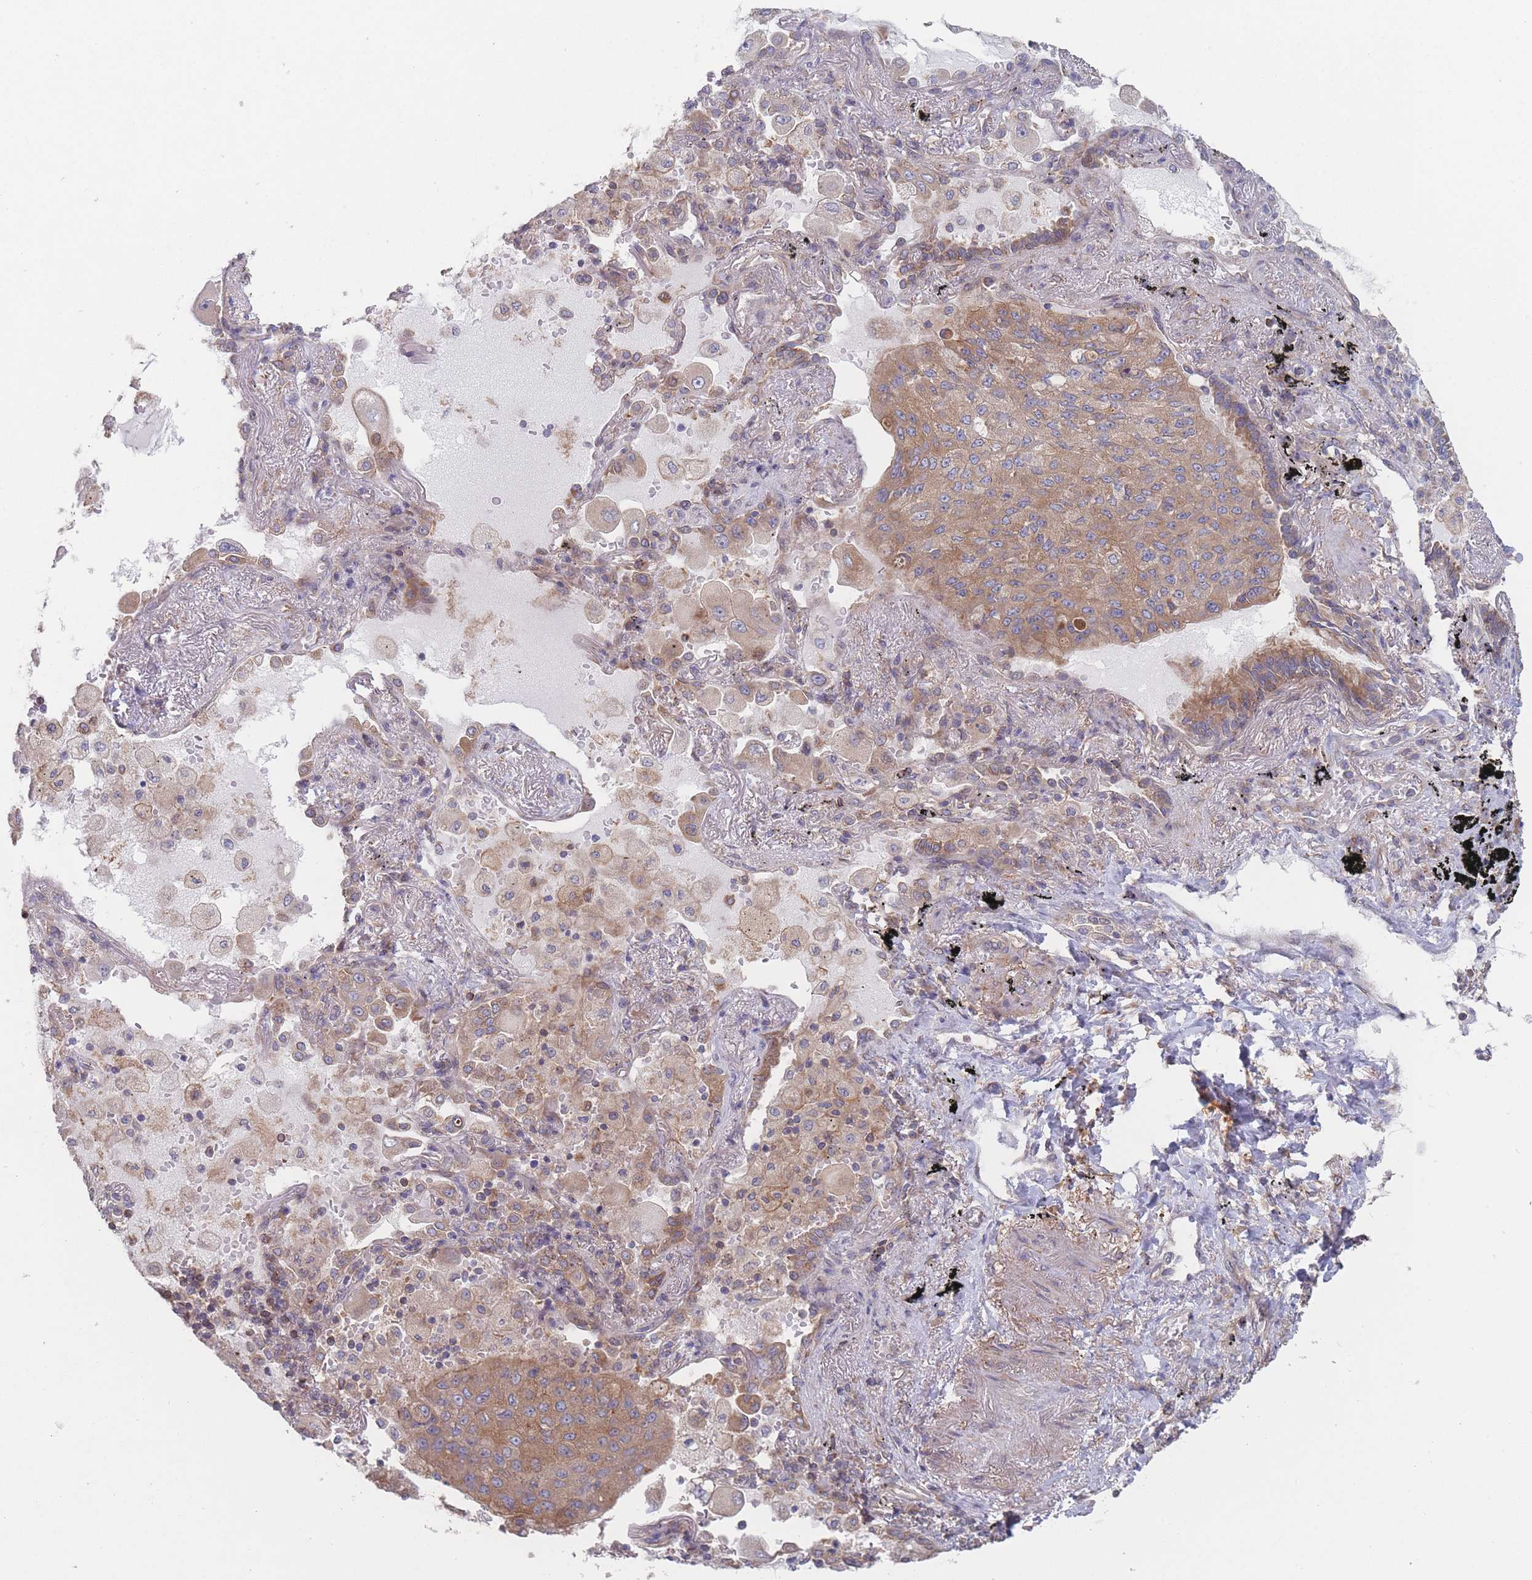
{"staining": {"intensity": "moderate", "quantity": ">75%", "location": "cytoplasmic/membranous"}, "tissue": "lung cancer", "cell_type": "Tumor cells", "image_type": "cancer", "snomed": [{"axis": "morphology", "description": "Squamous cell carcinoma, NOS"}, {"axis": "topography", "description": "Lung"}], "caption": "Lung cancer (squamous cell carcinoma) stained with a brown dye displays moderate cytoplasmic/membranous positive staining in approximately >75% of tumor cells.", "gene": "KDSR", "patient": {"sex": "male", "age": 74}}